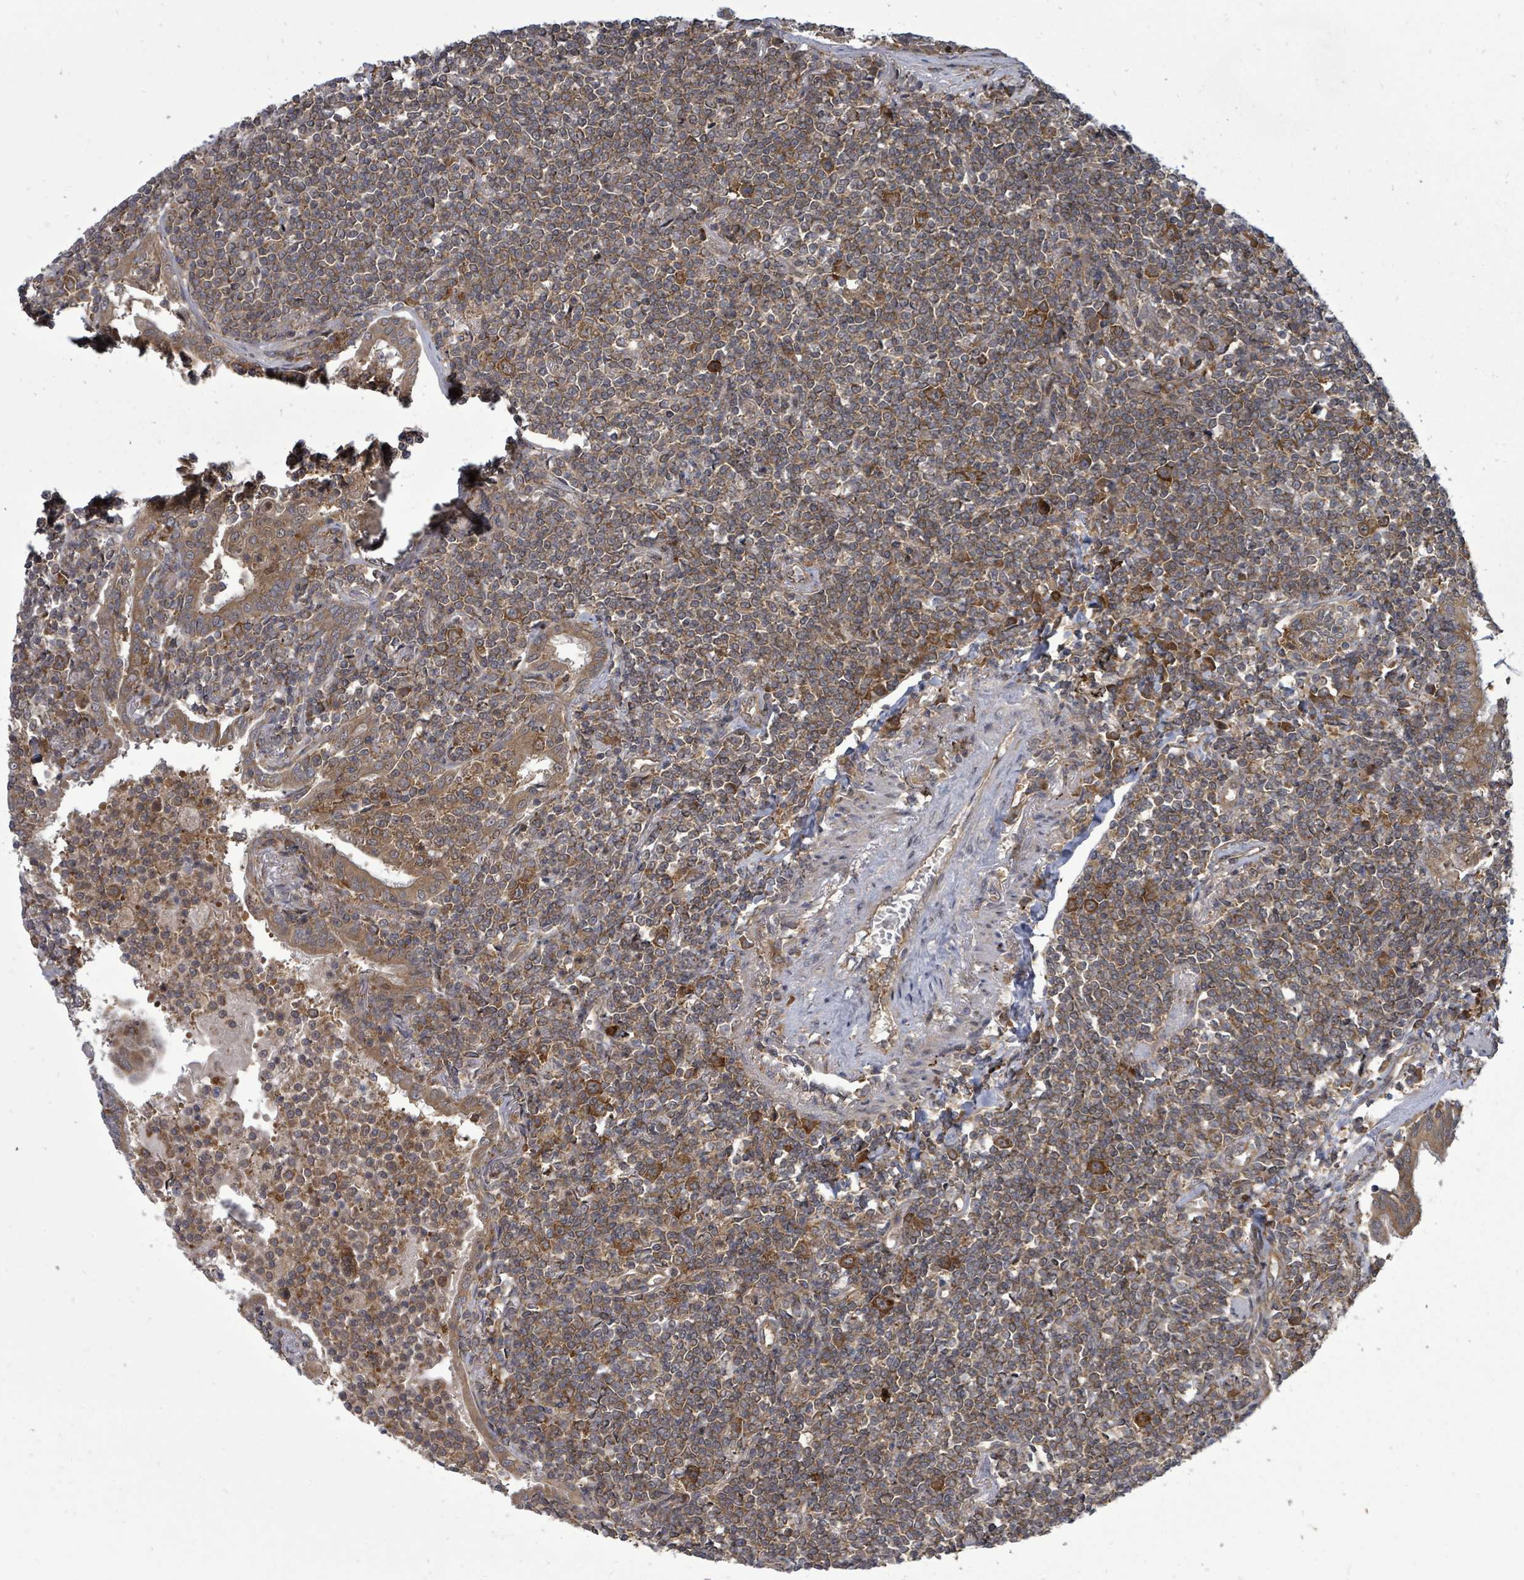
{"staining": {"intensity": "moderate", "quantity": ">75%", "location": "cytoplasmic/membranous"}, "tissue": "lymphoma", "cell_type": "Tumor cells", "image_type": "cancer", "snomed": [{"axis": "morphology", "description": "Malignant lymphoma, non-Hodgkin's type, Low grade"}, {"axis": "topography", "description": "Lung"}], "caption": "Human low-grade malignant lymphoma, non-Hodgkin's type stained with a protein marker exhibits moderate staining in tumor cells.", "gene": "EIF3C", "patient": {"sex": "female", "age": 71}}